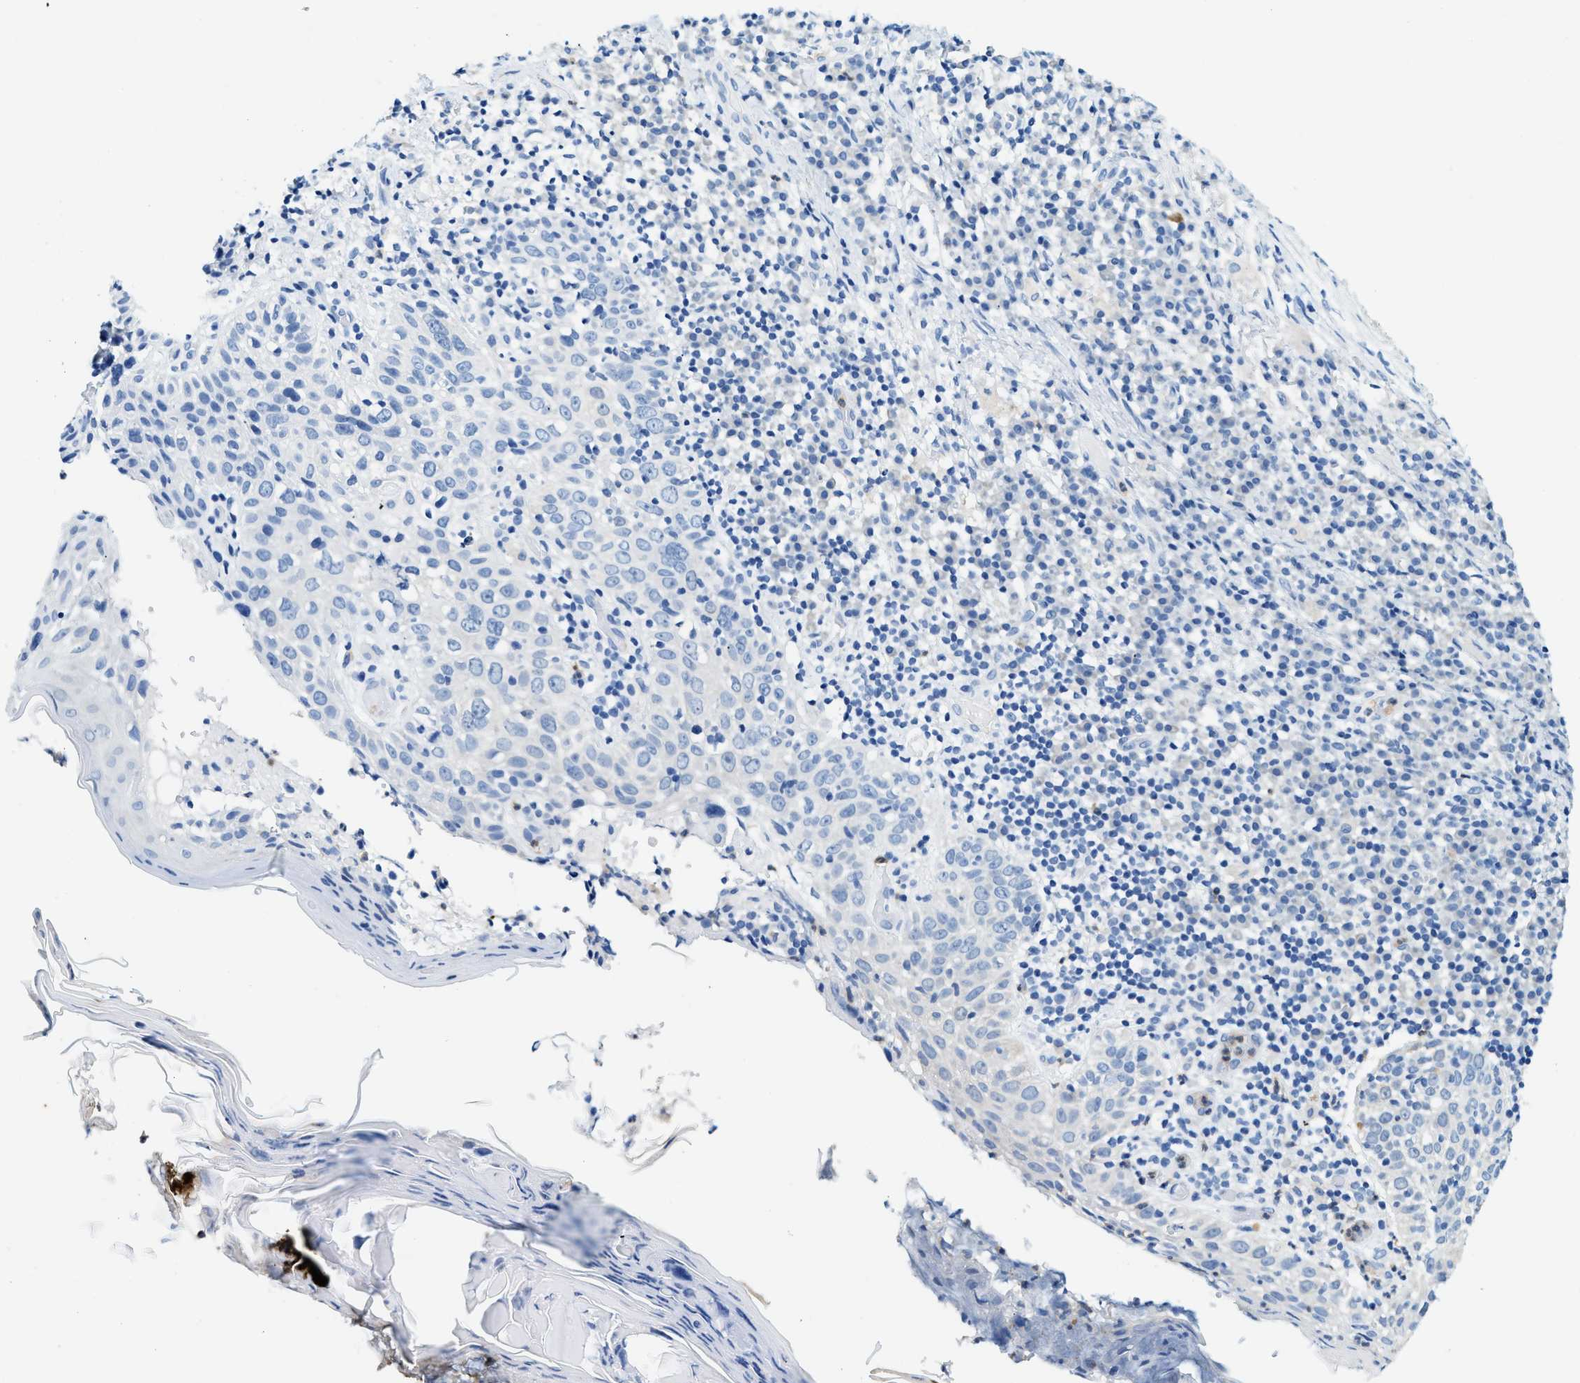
{"staining": {"intensity": "negative", "quantity": "none", "location": "none"}, "tissue": "skin cancer", "cell_type": "Tumor cells", "image_type": "cancer", "snomed": [{"axis": "morphology", "description": "Squamous cell carcinoma in situ, NOS"}, {"axis": "morphology", "description": "Squamous cell carcinoma, NOS"}, {"axis": "topography", "description": "Skin"}], "caption": "DAB (3,3'-diaminobenzidine) immunohistochemical staining of skin cancer demonstrates no significant expression in tumor cells.", "gene": "ZDHHC13", "patient": {"sex": "male", "age": 93}}